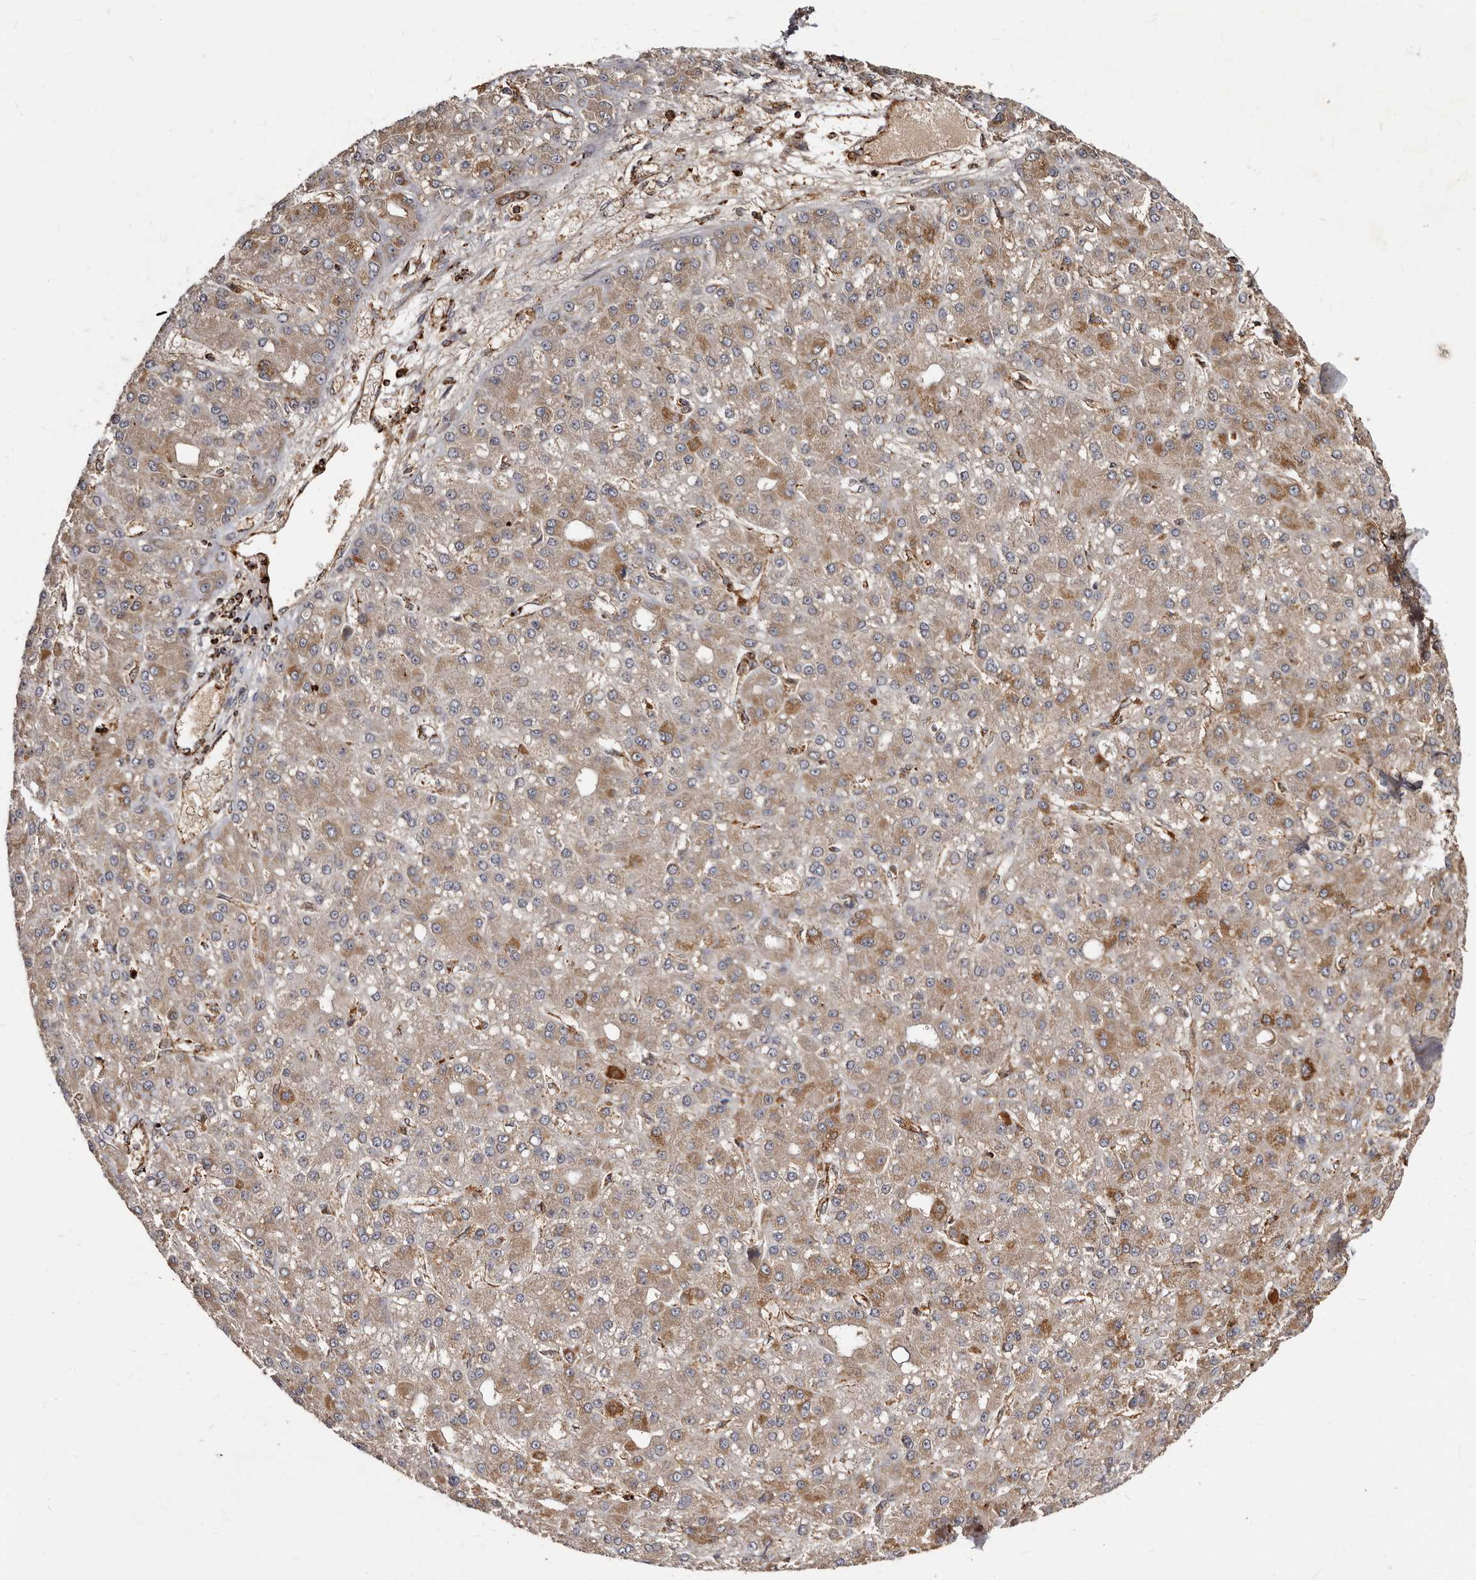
{"staining": {"intensity": "moderate", "quantity": "25%-75%", "location": "cytoplasmic/membranous"}, "tissue": "liver cancer", "cell_type": "Tumor cells", "image_type": "cancer", "snomed": [{"axis": "morphology", "description": "Carcinoma, Hepatocellular, NOS"}, {"axis": "topography", "description": "Liver"}], "caption": "The histopathology image displays staining of liver cancer, revealing moderate cytoplasmic/membranous protein expression (brown color) within tumor cells. (Stains: DAB (3,3'-diaminobenzidine) in brown, nuclei in blue, Microscopy: brightfield microscopy at high magnification).", "gene": "BAX", "patient": {"sex": "male", "age": 67}}